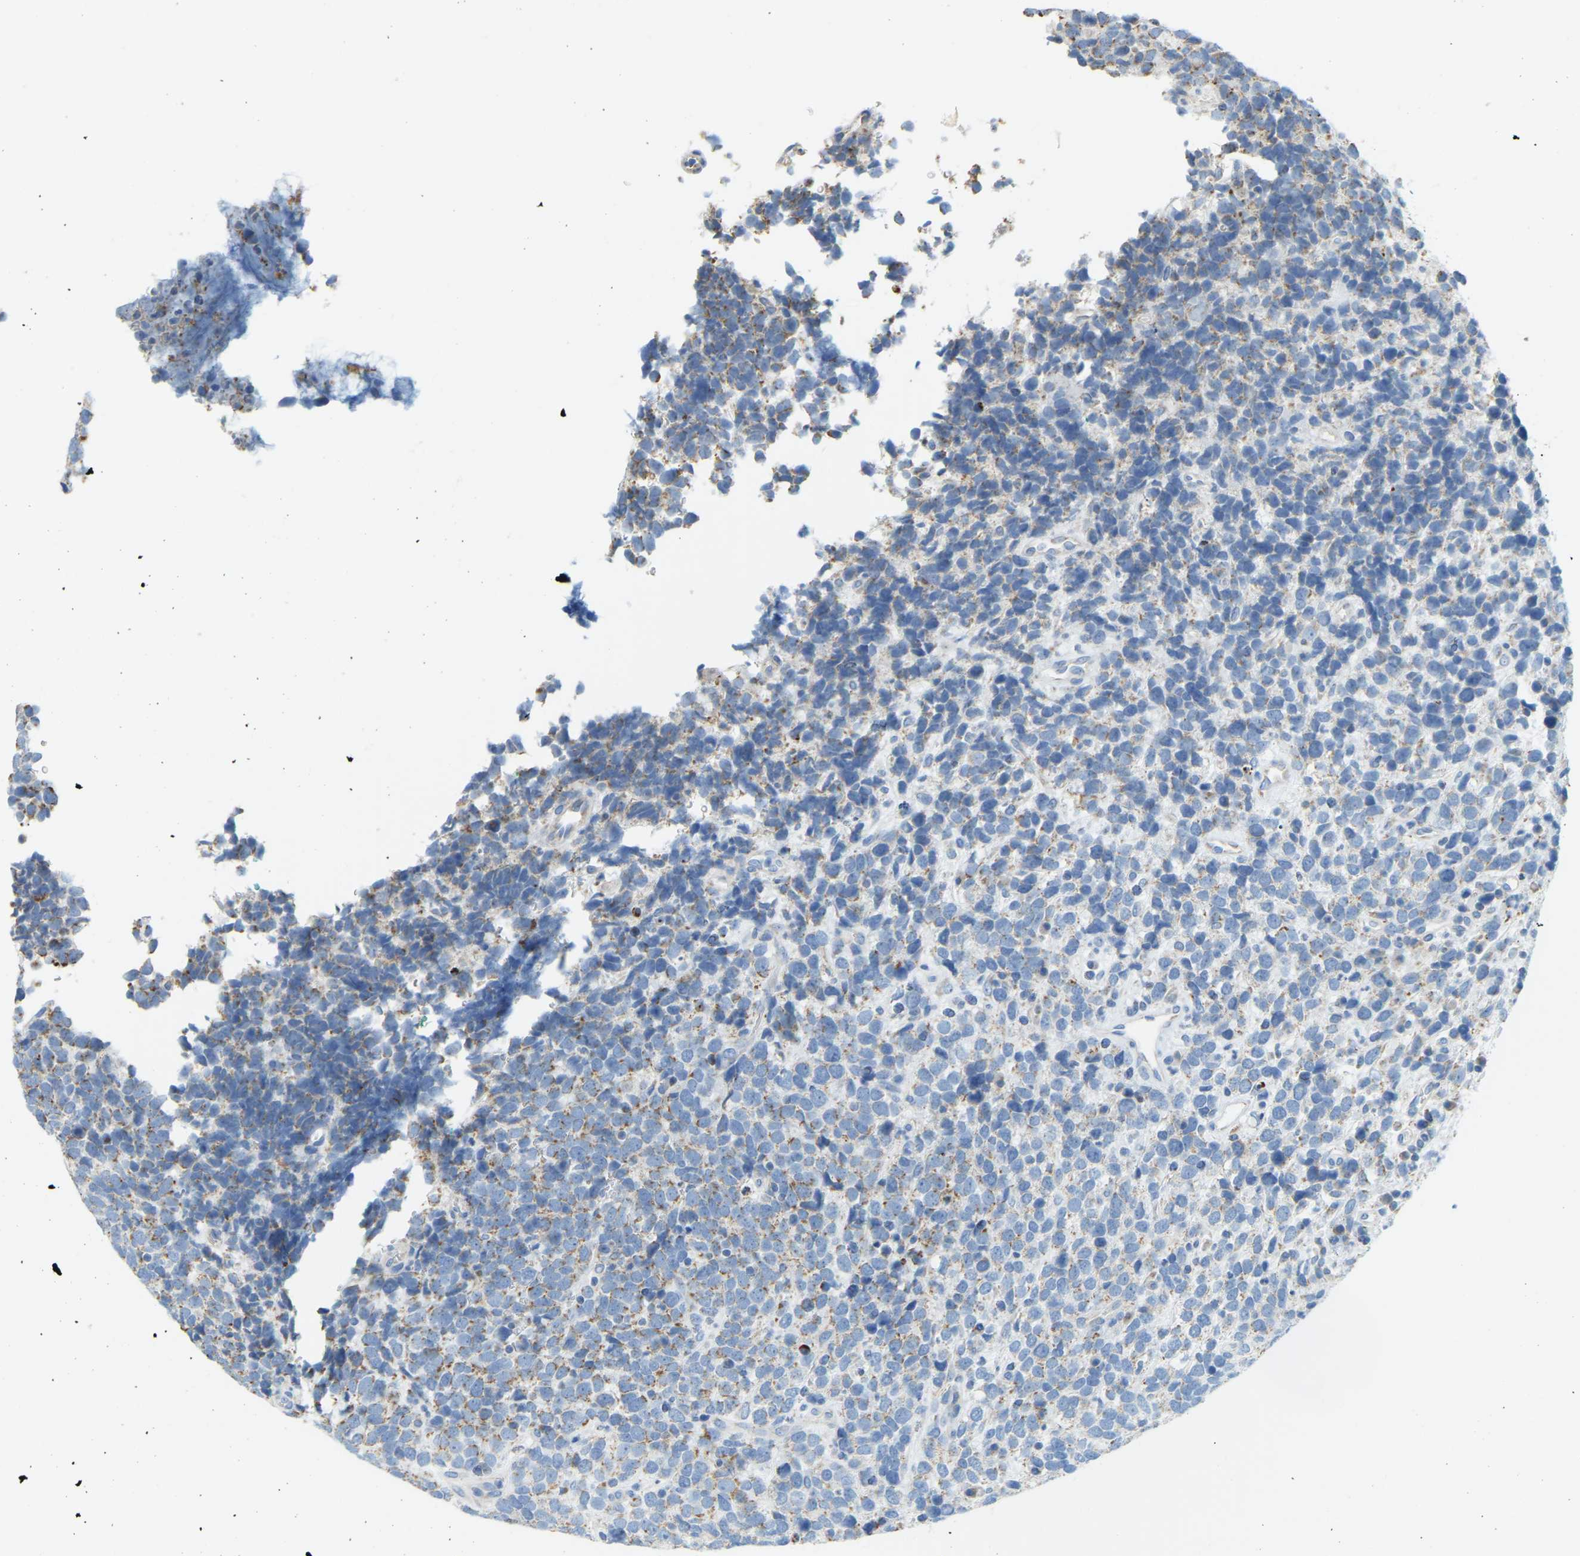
{"staining": {"intensity": "moderate", "quantity": "25%-75%", "location": "cytoplasmic/membranous"}, "tissue": "urothelial cancer", "cell_type": "Tumor cells", "image_type": "cancer", "snomed": [{"axis": "morphology", "description": "Urothelial carcinoma, High grade"}, {"axis": "topography", "description": "Urinary bladder"}], "caption": "This is a photomicrograph of immunohistochemistry staining of urothelial cancer, which shows moderate staining in the cytoplasmic/membranous of tumor cells.", "gene": "GDA", "patient": {"sex": "female", "age": 82}}